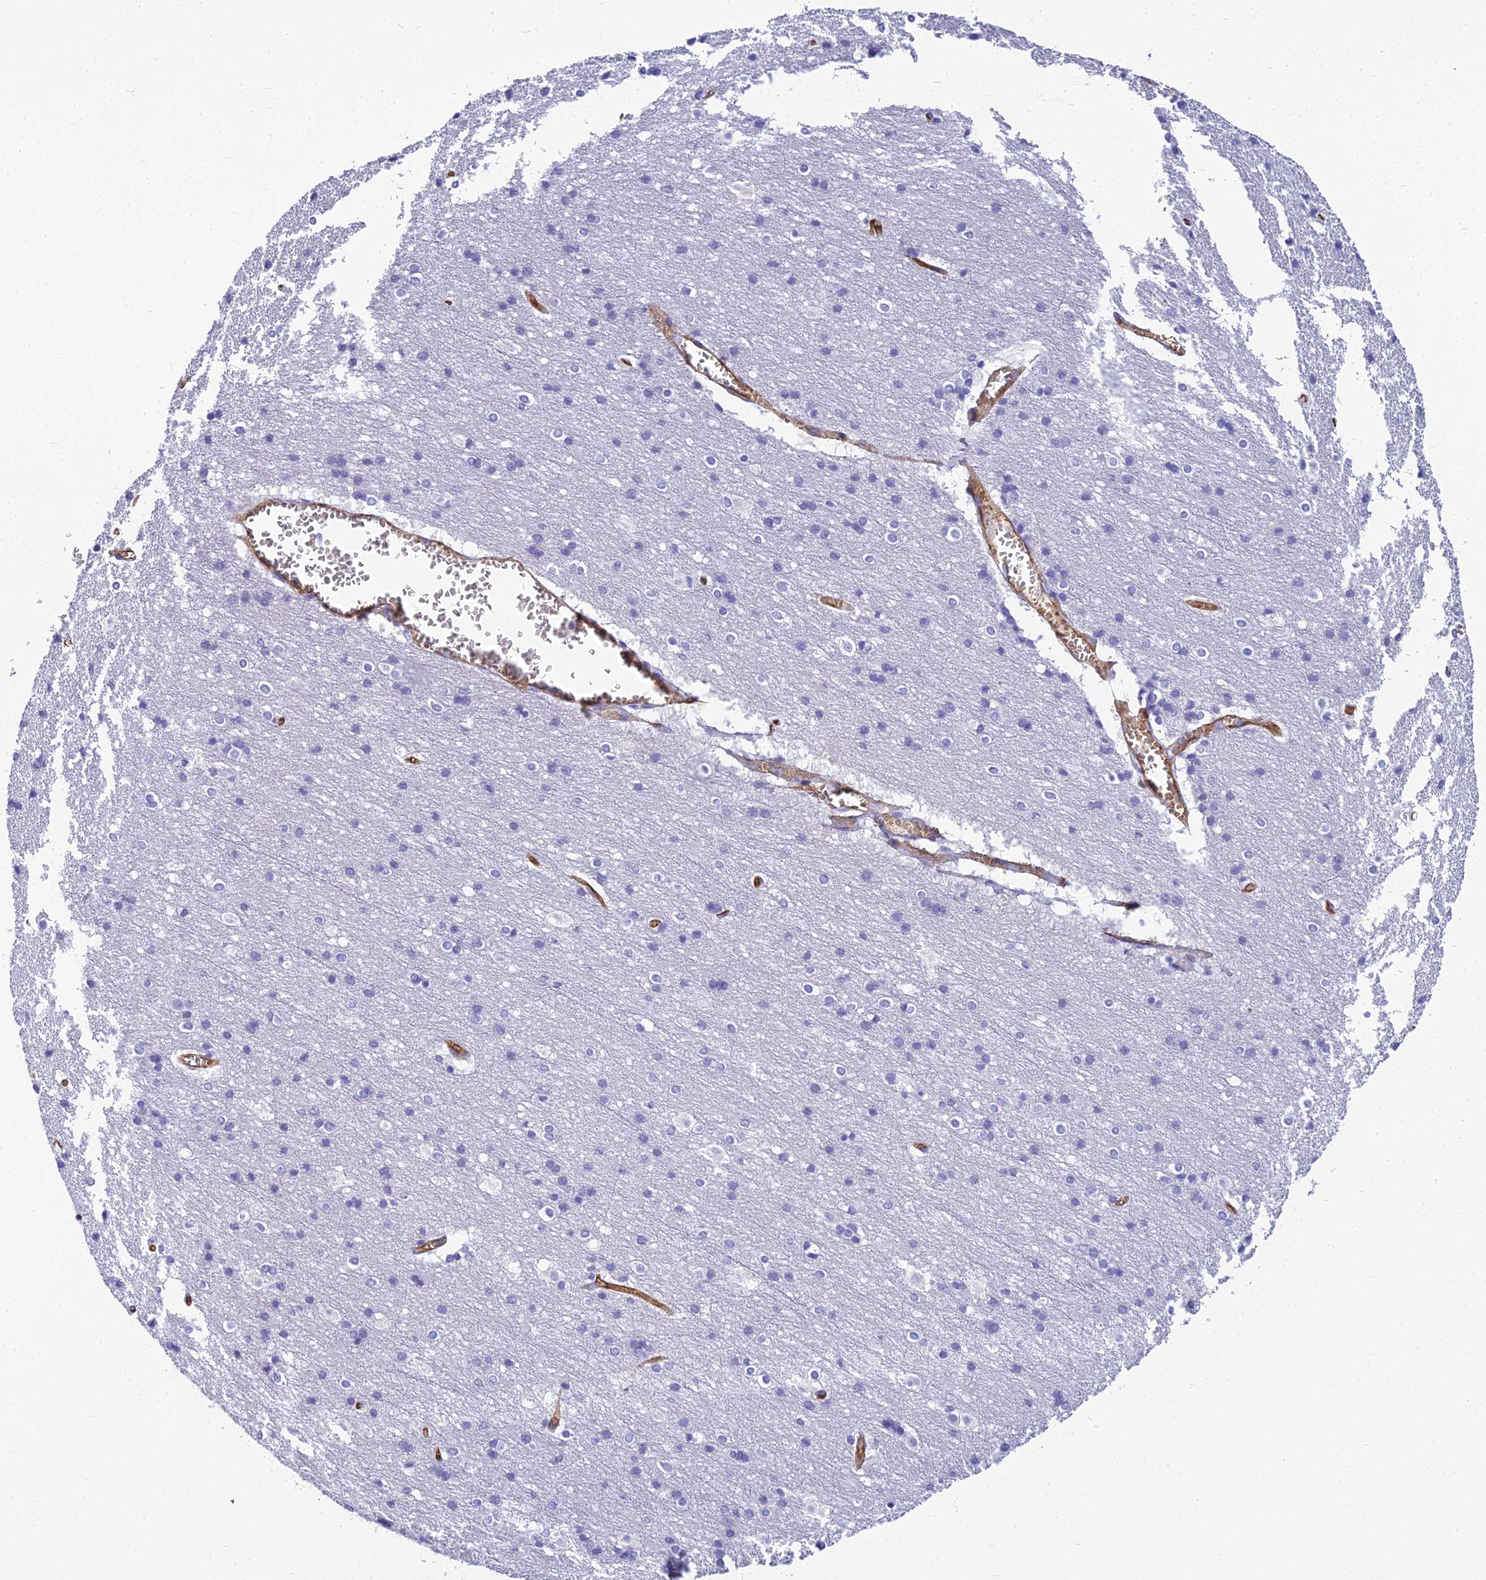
{"staining": {"intensity": "moderate", "quantity": ">75%", "location": "cytoplasmic/membranous"}, "tissue": "cerebral cortex", "cell_type": "Endothelial cells", "image_type": "normal", "snomed": [{"axis": "morphology", "description": "Normal tissue, NOS"}, {"axis": "topography", "description": "Cerebral cortex"}], "caption": "Moderate cytoplasmic/membranous expression is present in approximately >75% of endothelial cells in unremarkable cerebral cortex. (Stains: DAB in brown, nuclei in blue, Microscopy: brightfield microscopy at high magnification).", "gene": "NINJ1", "patient": {"sex": "male", "age": 54}}